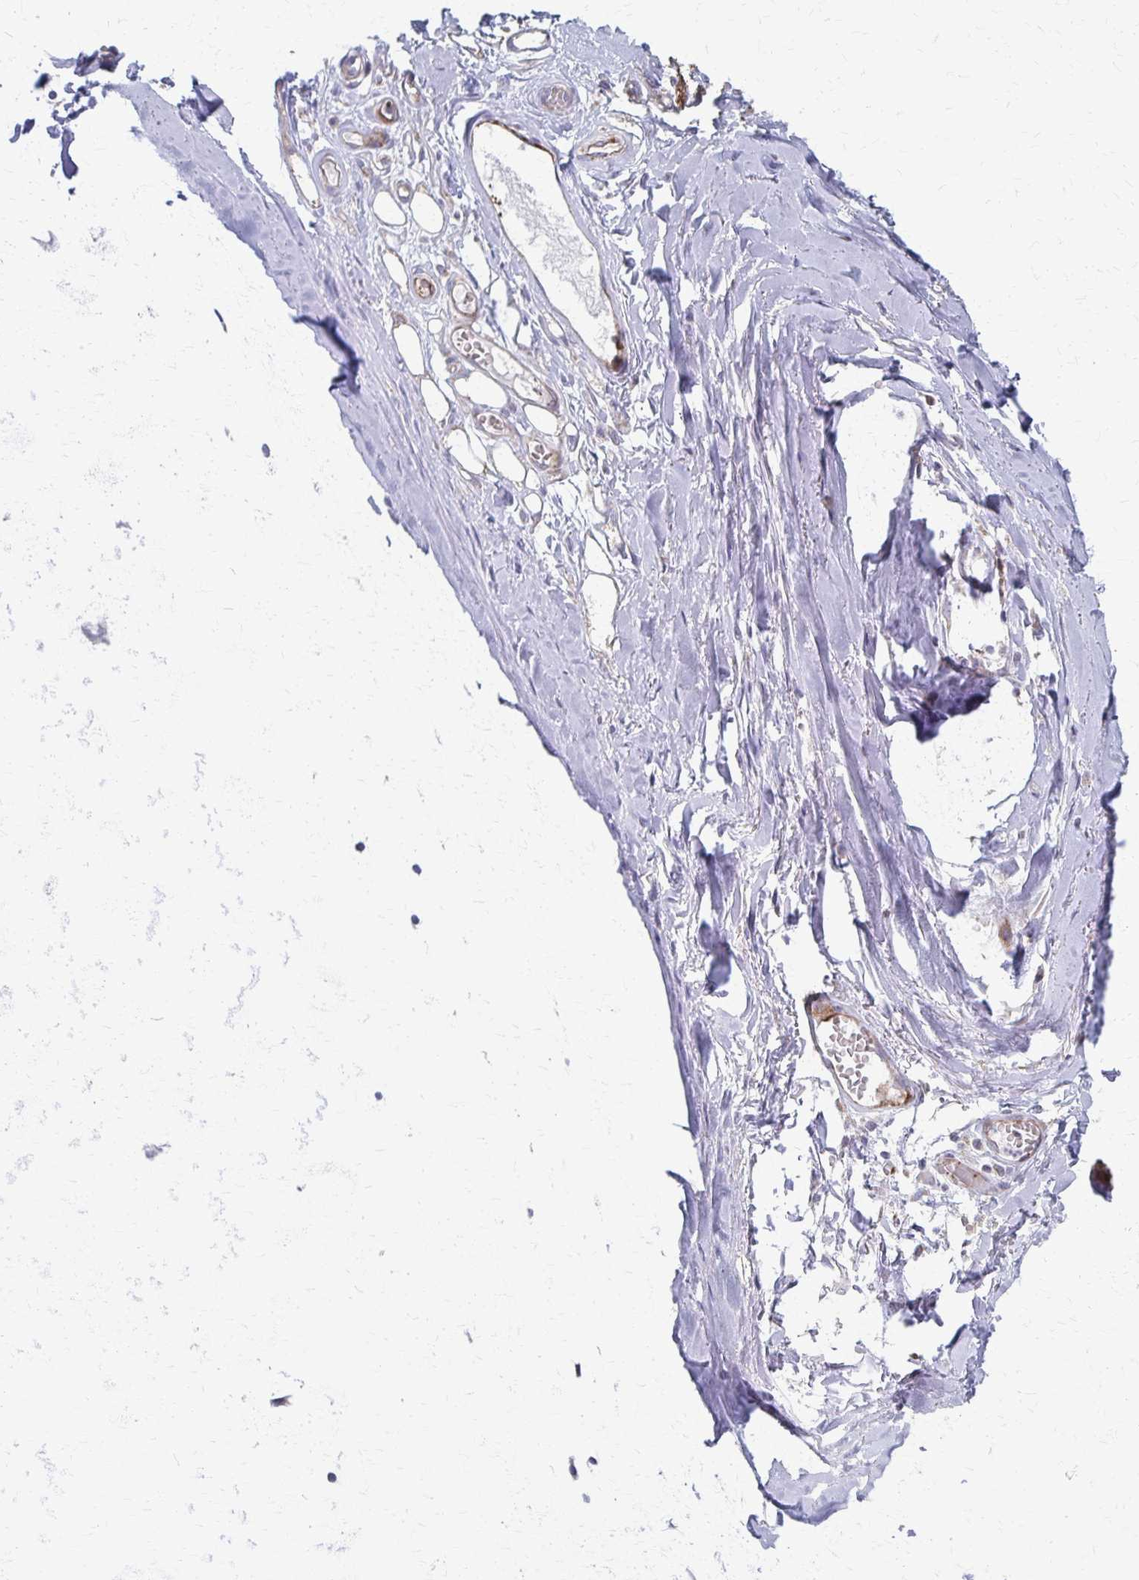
{"staining": {"intensity": "negative", "quantity": "none", "location": "none"}, "tissue": "adipose tissue", "cell_type": "Adipocytes", "image_type": "normal", "snomed": [{"axis": "morphology", "description": "Normal tissue, NOS"}, {"axis": "topography", "description": "Cartilage tissue"}, {"axis": "topography", "description": "Nasopharynx"}, {"axis": "topography", "description": "Thyroid gland"}], "caption": "This is a micrograph of immunohistochemistry staining of unremarkable adipose tissue, which shows no expression in adipocytes. Brightfield microscopy of IHC stained with DAB (brown) and hematoxylin (blue), captured at high magnification.", "gene": "FAHD1", "patient": {"sex": "male", "age": 63}}